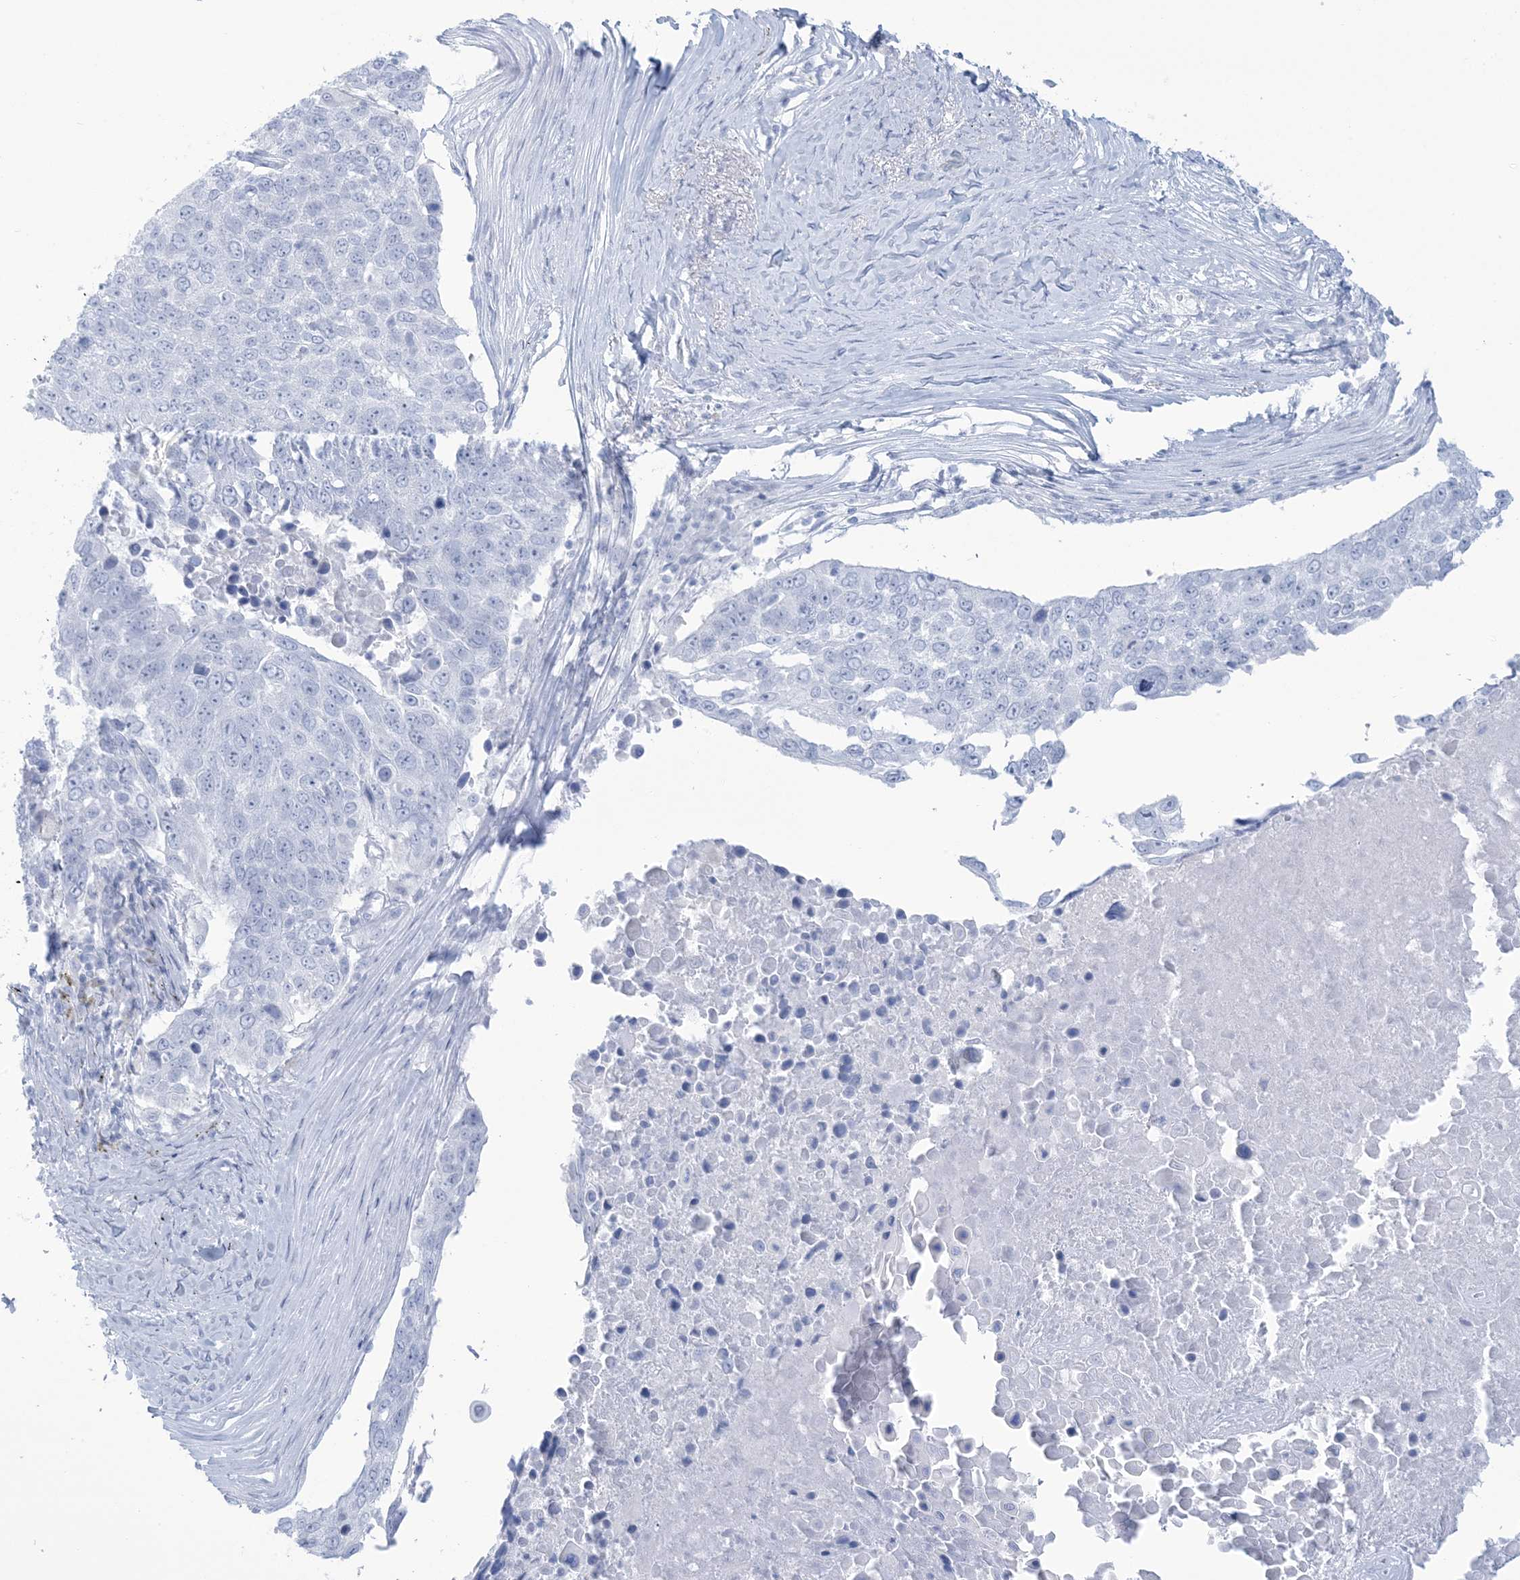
{"staining": {"intensity": "negative", "quantity": "none", "location": "none"}, "tissue": "lung cancer", "cell_type": "Tumor cells", "image_type": "cancer", "snomed": [{"axis": "morphology", "description": "Squamous cell carcinoma, NOS"}, {"axis": "topography", "description": "Lung"}], "caption": "A histopathology image of lung cancer stained for a protein exhibits no brown staining in tumor cells.", "gene": "AGXT", "patient": {"sex": "male", "age": 66}}